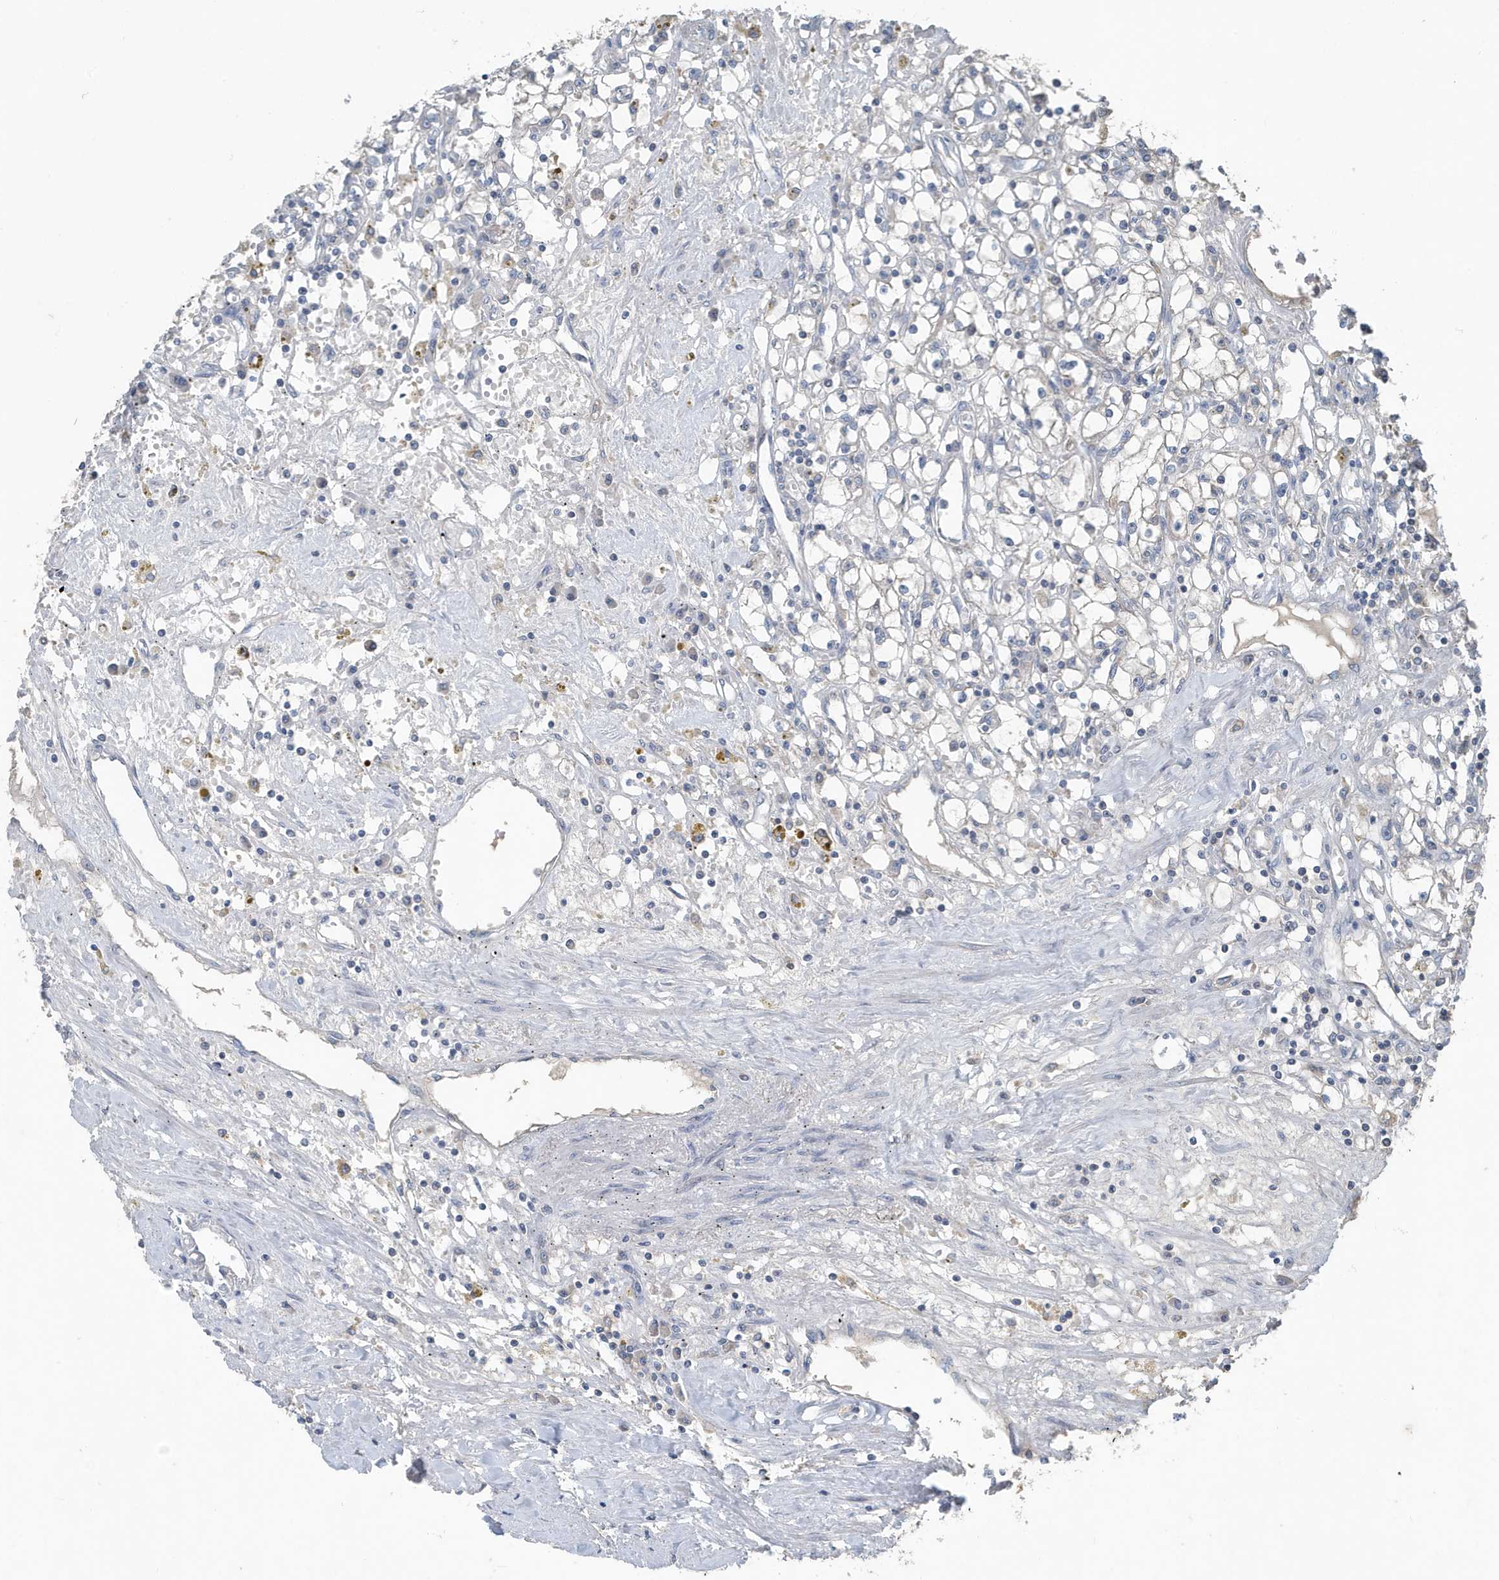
{"staining": {"intensity": "negative", "quantity": "none", "location": "none"}, "tissue": "renal cancer", "cell_type": "Tumor cells", "image_type": "cancer", "snomed": [{"axis": "morphology", "description": "Adenocarcinoma, NOS"}, {"axis": "topography", "description": "Kidney"}], "caption": "Histopathology image shows no protein positivity in tumor cells of renal cancer (adenocarcinoma) tissue. (Brightfield microscopy of DAB immunohistochemistry at high magnification).", "gene": "UGT2B4", "patient": {"sex": "male", "age": 56}}